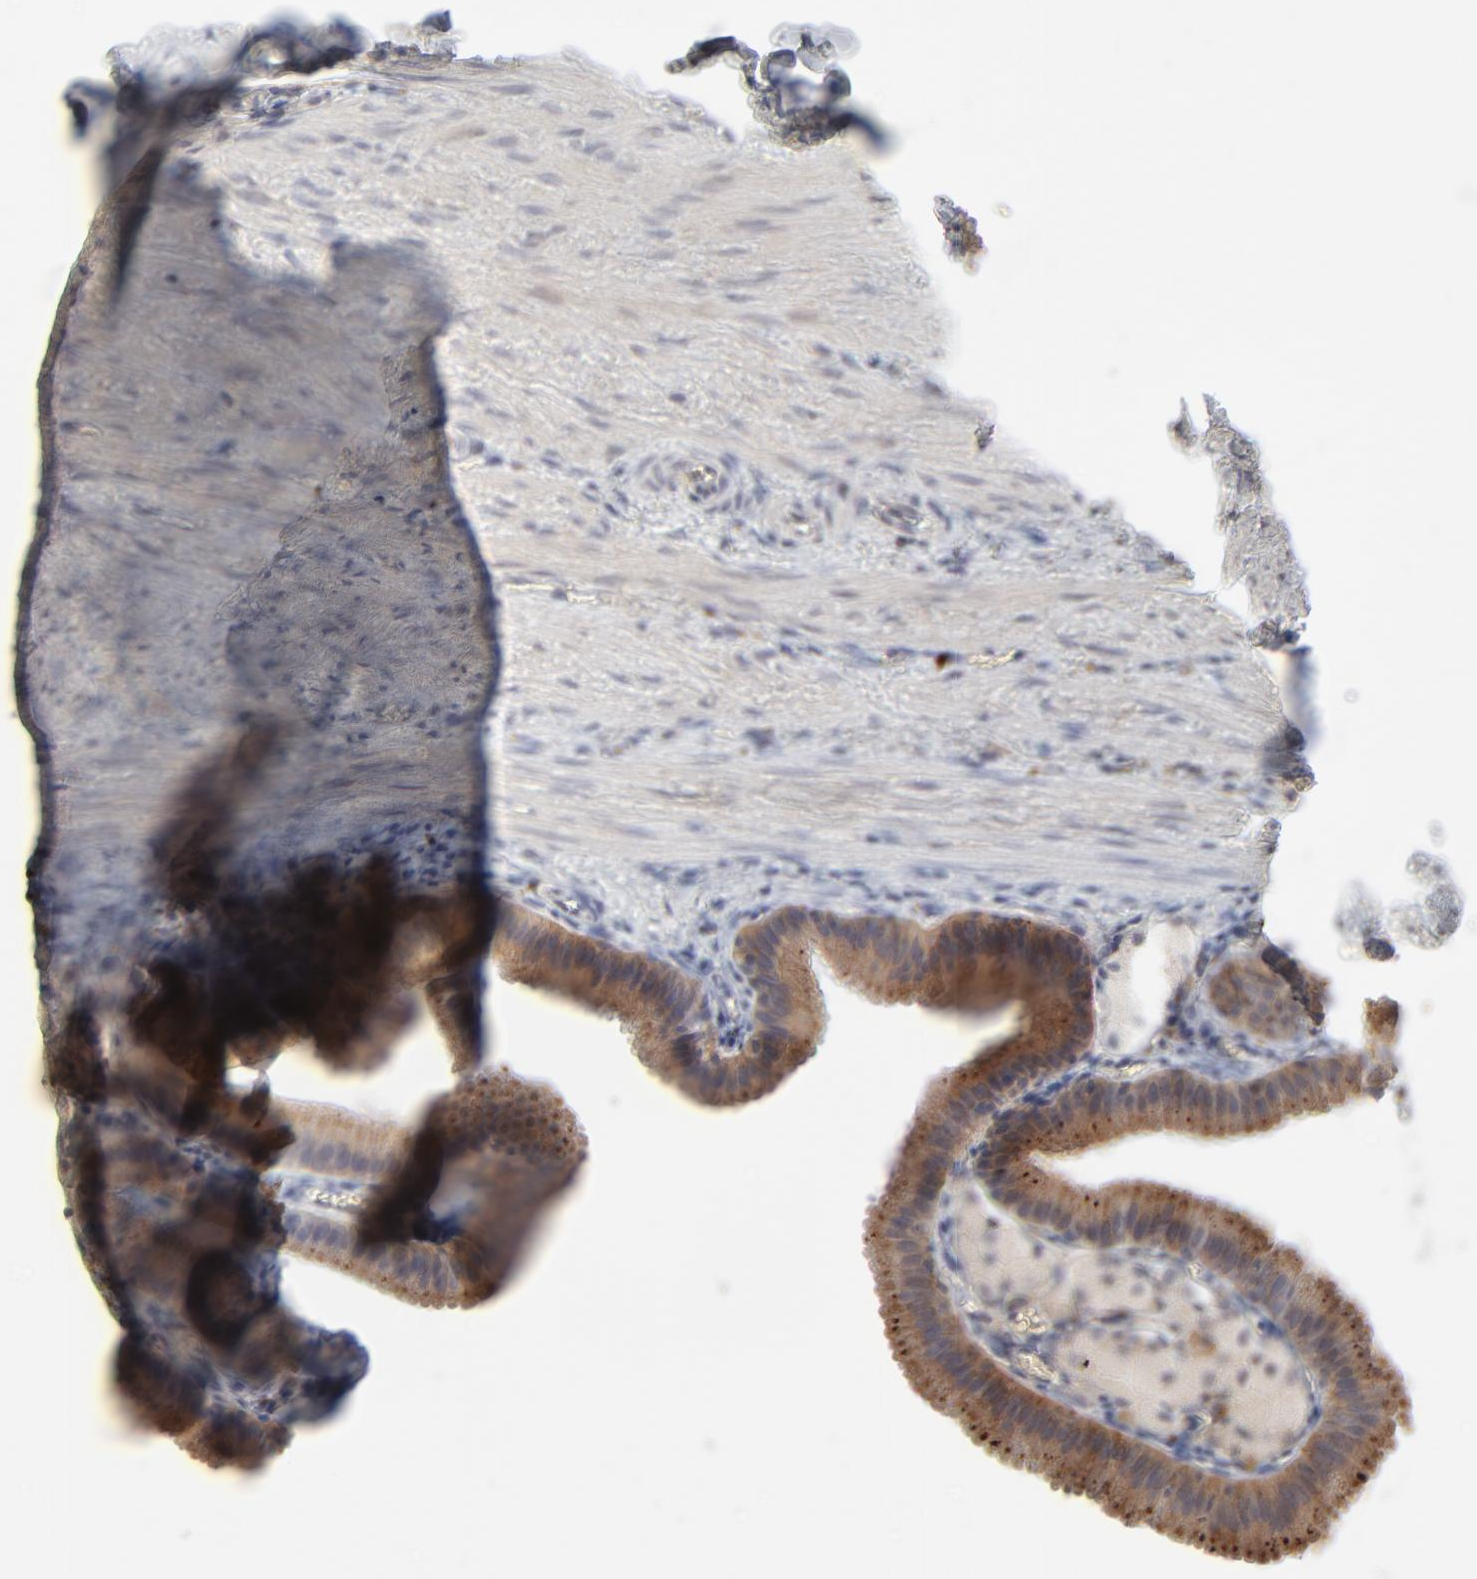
{"staining": {"intensity": "moderate", "quantity": ">75%", "location": "cytoplasmic/membranous"}, "tissue": "gallbladder", "cell_type": "Glandular cells", "image_type": "normal", "snomed": [{"axis": "morphology", "description": "Normal tissue, NOS"}, {"axis": "topography", "description": "Gallbladder"}], "caption": "Moderate cytoplasmic/membranous positivity is appreciated in approximately >75% of glandular cells in normal gallbladder. (brown staining indicates protein expression, while blue staining denotes nuclei).", "gene": "POMT2", "patient": {"sex": "female", "age": 24}}